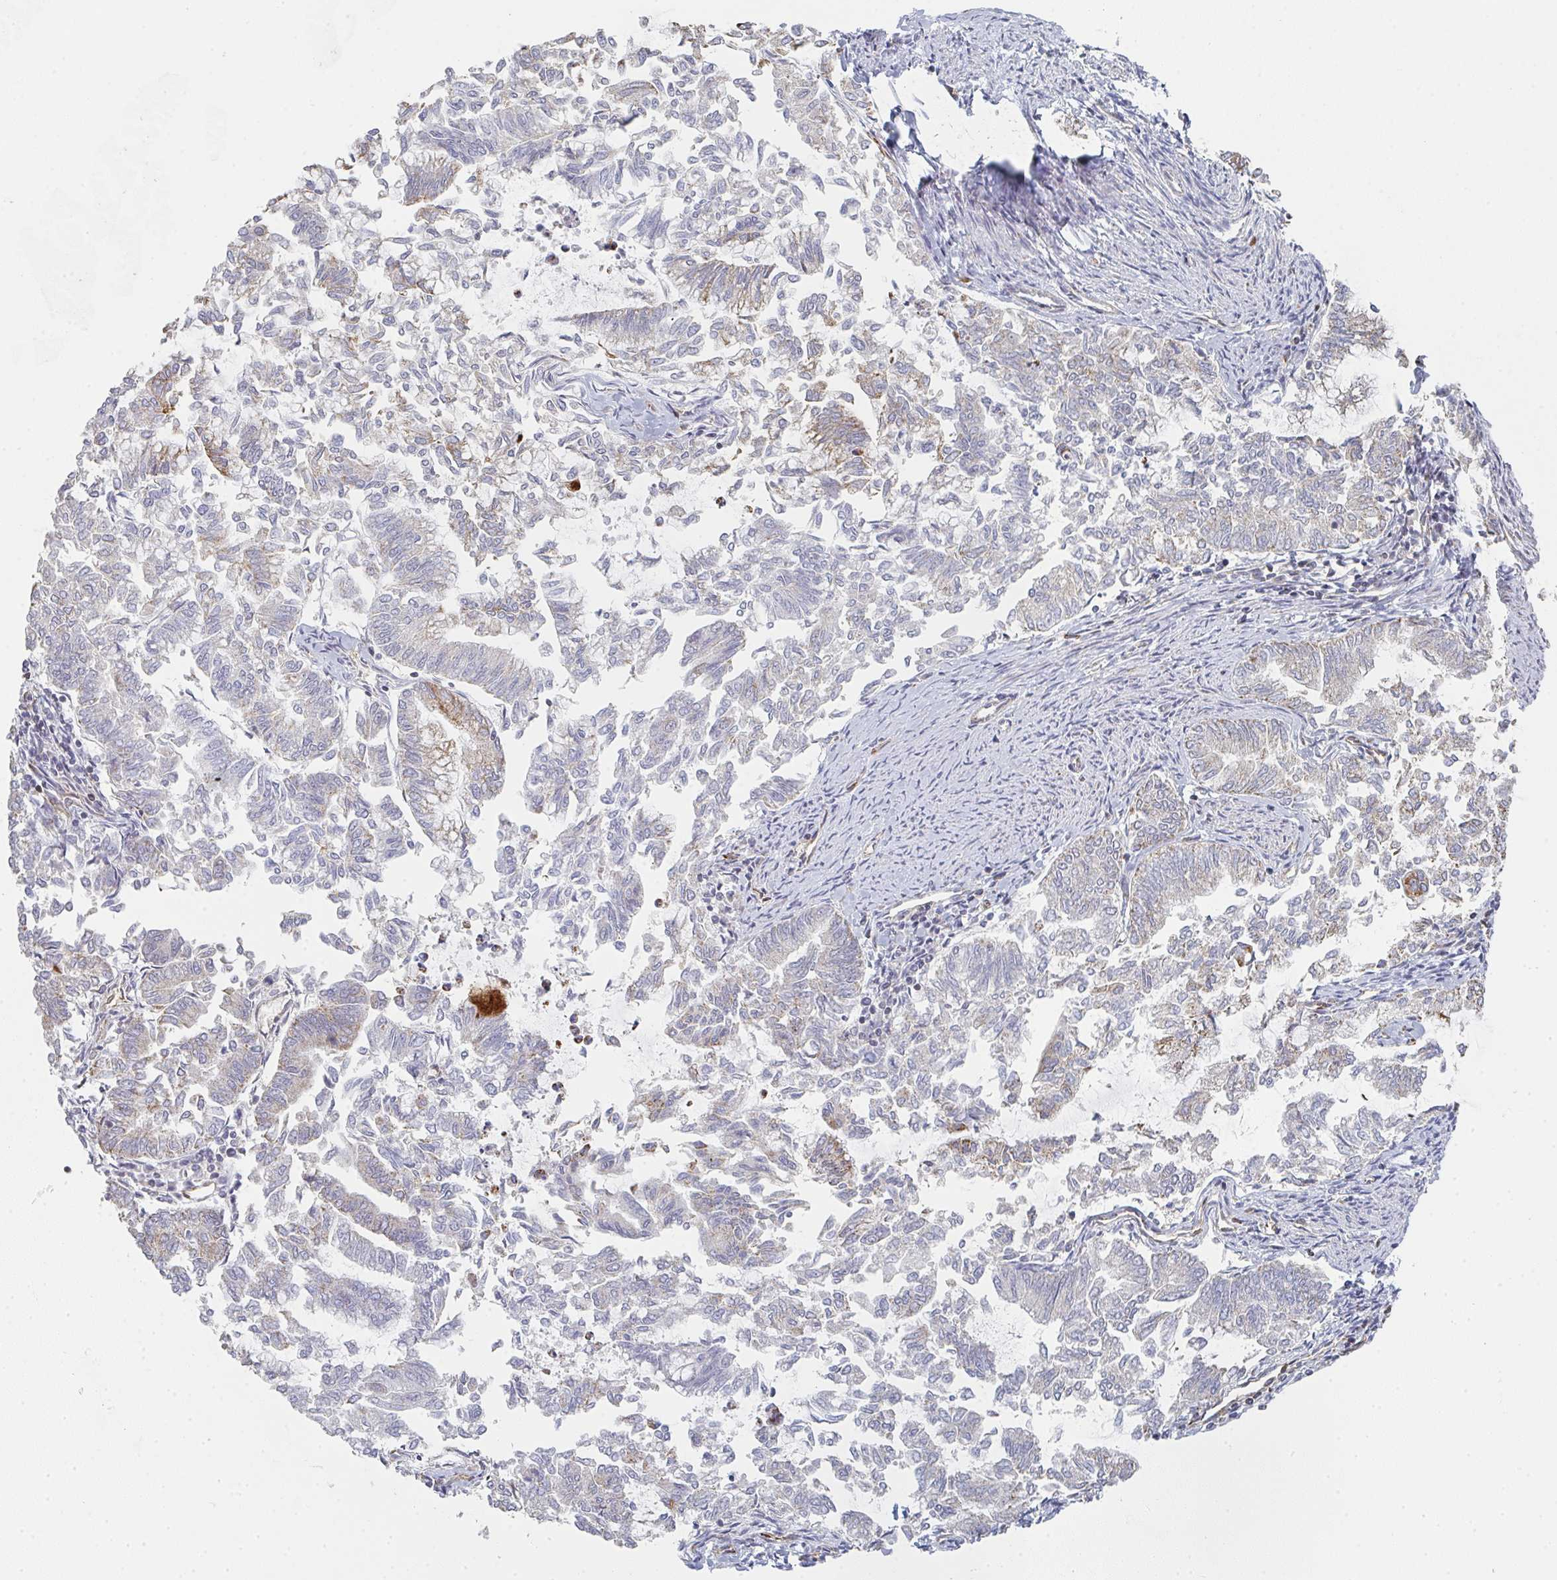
{"staining": {"intensity": "weak", "quantity": "<25%", "location": "cytoplasmic/membranous"}, "tissue": "endometrial cancer", "cell_type": "Tumor cells", "image_type": "cancer", "snomed": [{"axis": "morphology", "description": "Adenocarcinoma, NOS"}, {"axis": "topography", "description": "Endometrium"}], "caption": "Tumor cells show no significant protein staining in endometrial cancer.", "gene": "ZNF526", "patient": {"sex": "female", "age": 79}}